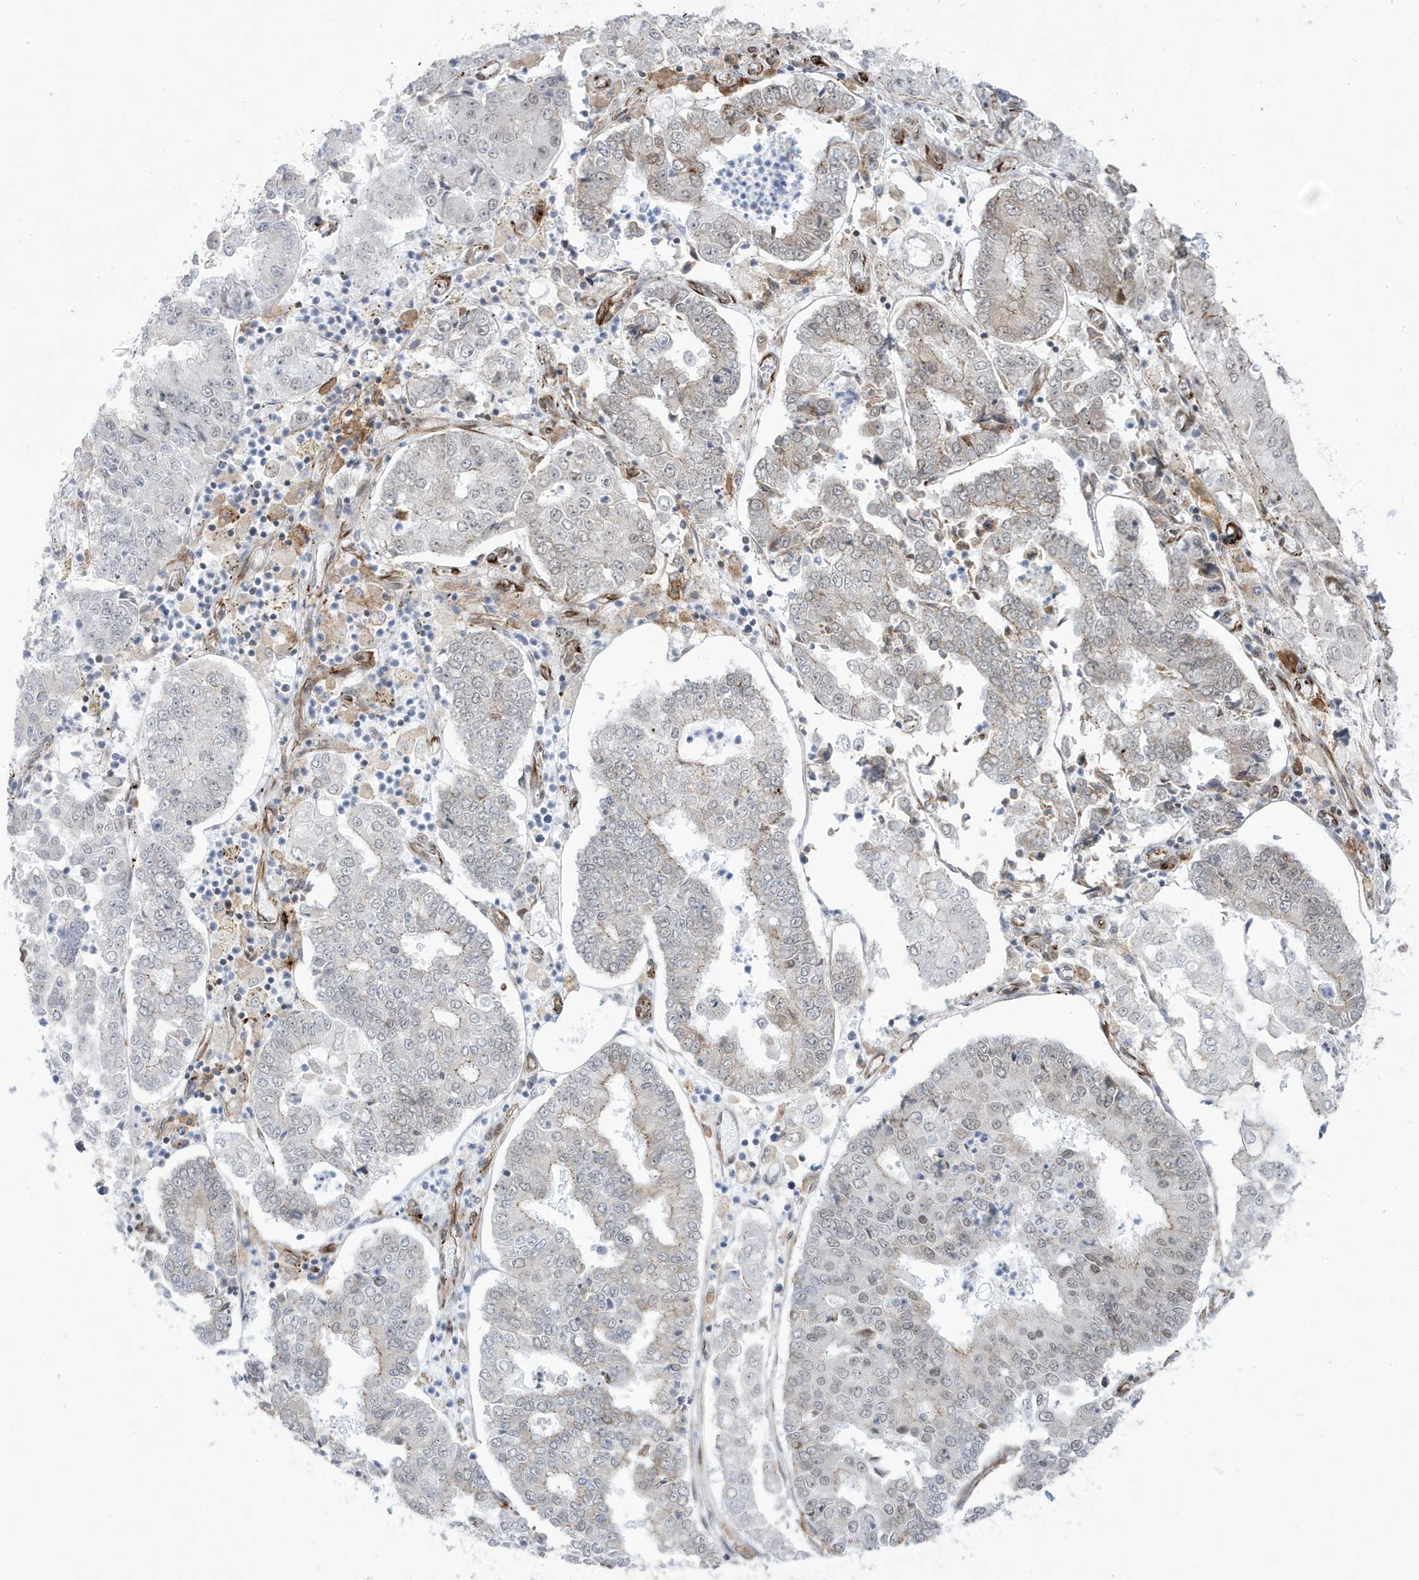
{"staining": {"intensity": "moderate", "quantity": "<25%", "location": "cytoplasmic/membranous"}, "tissue": "stomach cancer", "cell_type": "Tumor cells", "image_type": "cancer", "snomed": [{"axis": "morphology", "description": "Adenocarcinoma, NOS"}, {"axis": "topography", "description": "Stomach"}], "caption": "Human stomach cancer (adenocarcinoma) stained with a protein marker displays moderate staining in tumor cells.", "gene": "ADAMTSL3", "patient": {"sex": "male", "age": 76}}